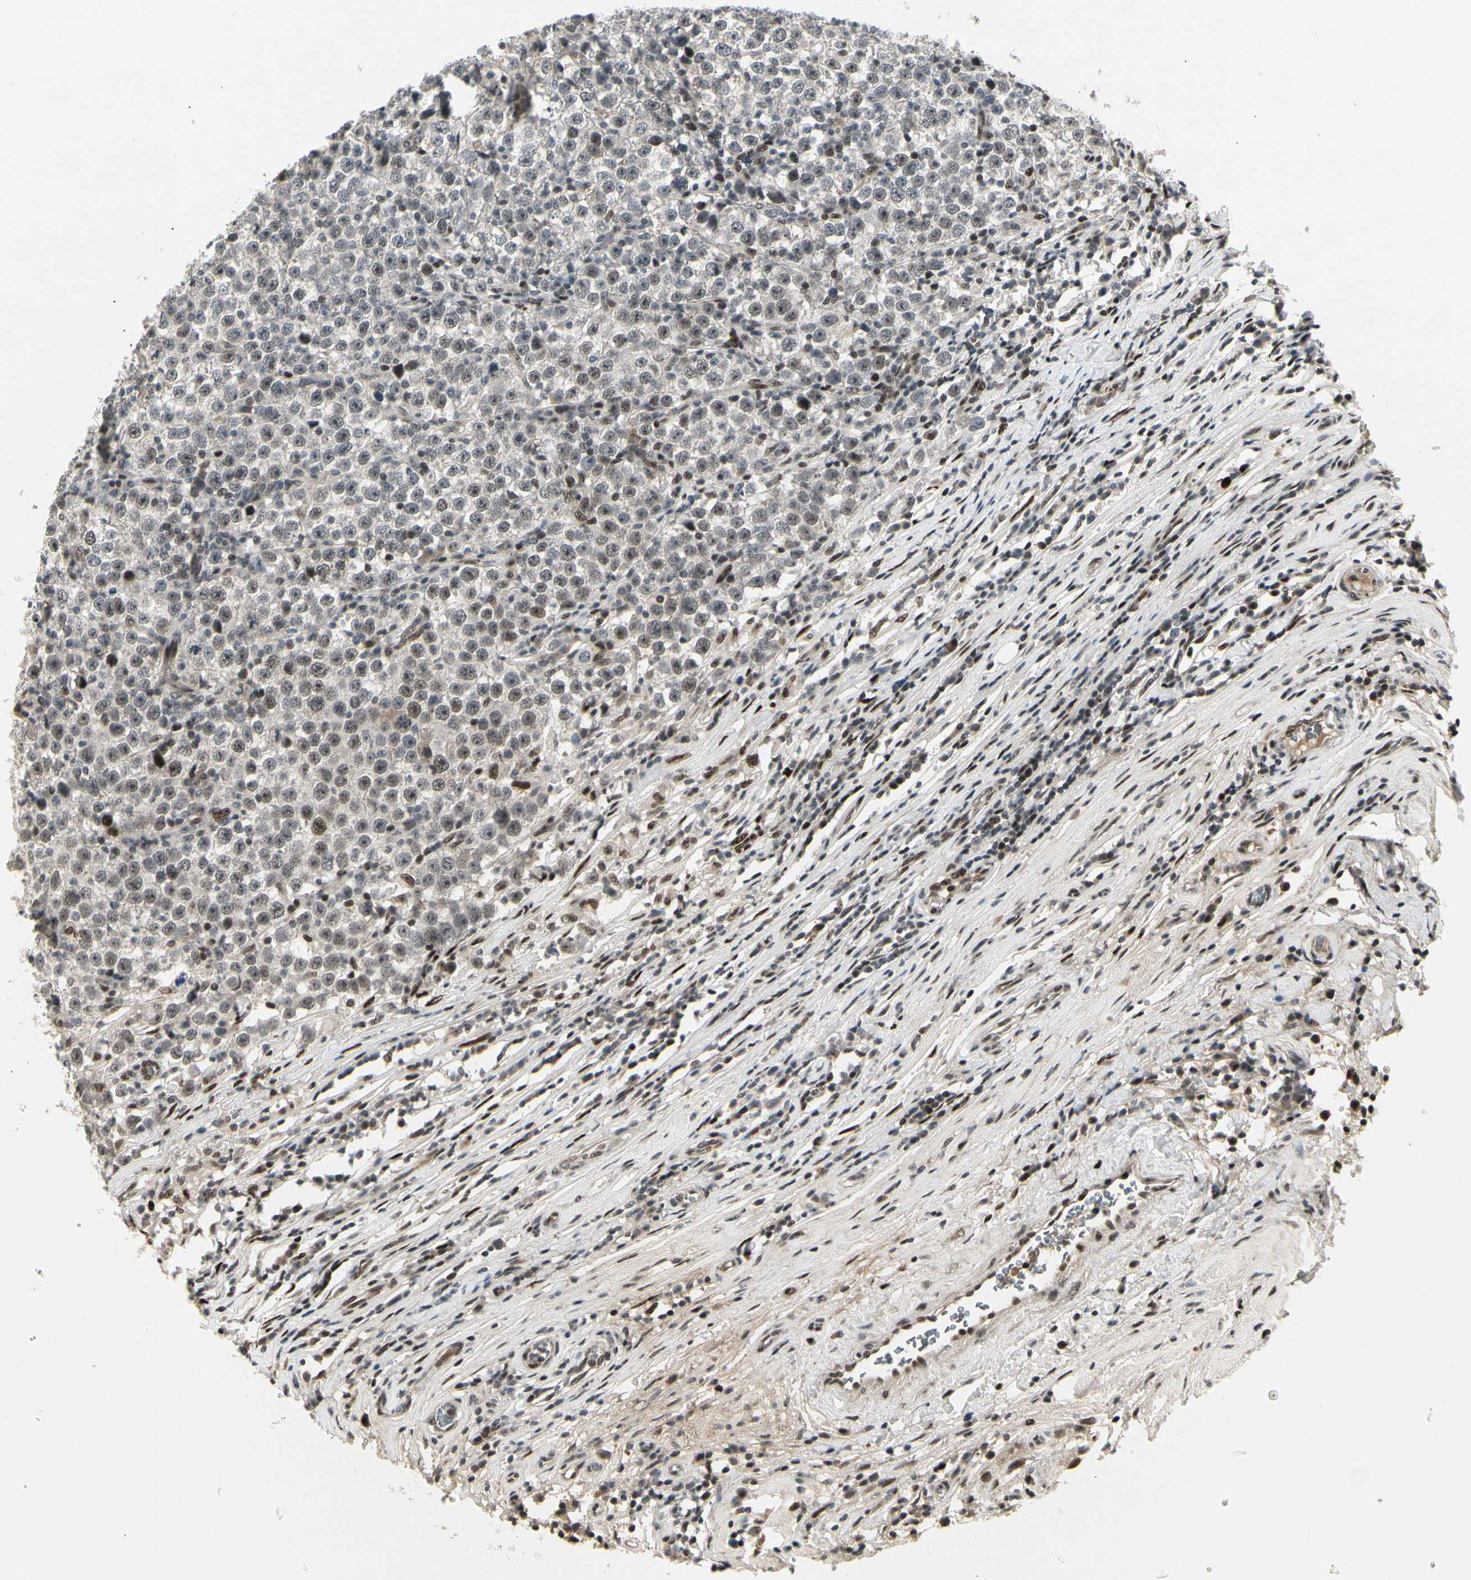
{"staining": {"intensity": "weak", "quantity": "<25%", "location": "nuclear"}, "tissue": "testis cancer", "cell_type": "Tumor cells", "image_type": "cancer", "snomed": [{"axis": "morphology", "description": "Seminoma, NOS"}, {"axis": "topography", "description": "Testis"}], "caption": "A histopathology image of human testis cancer (seminoma) is negative for staining in tumor cells.", "gene": "FOXJ2", "patient": {"sex": "male", "age": 43}}